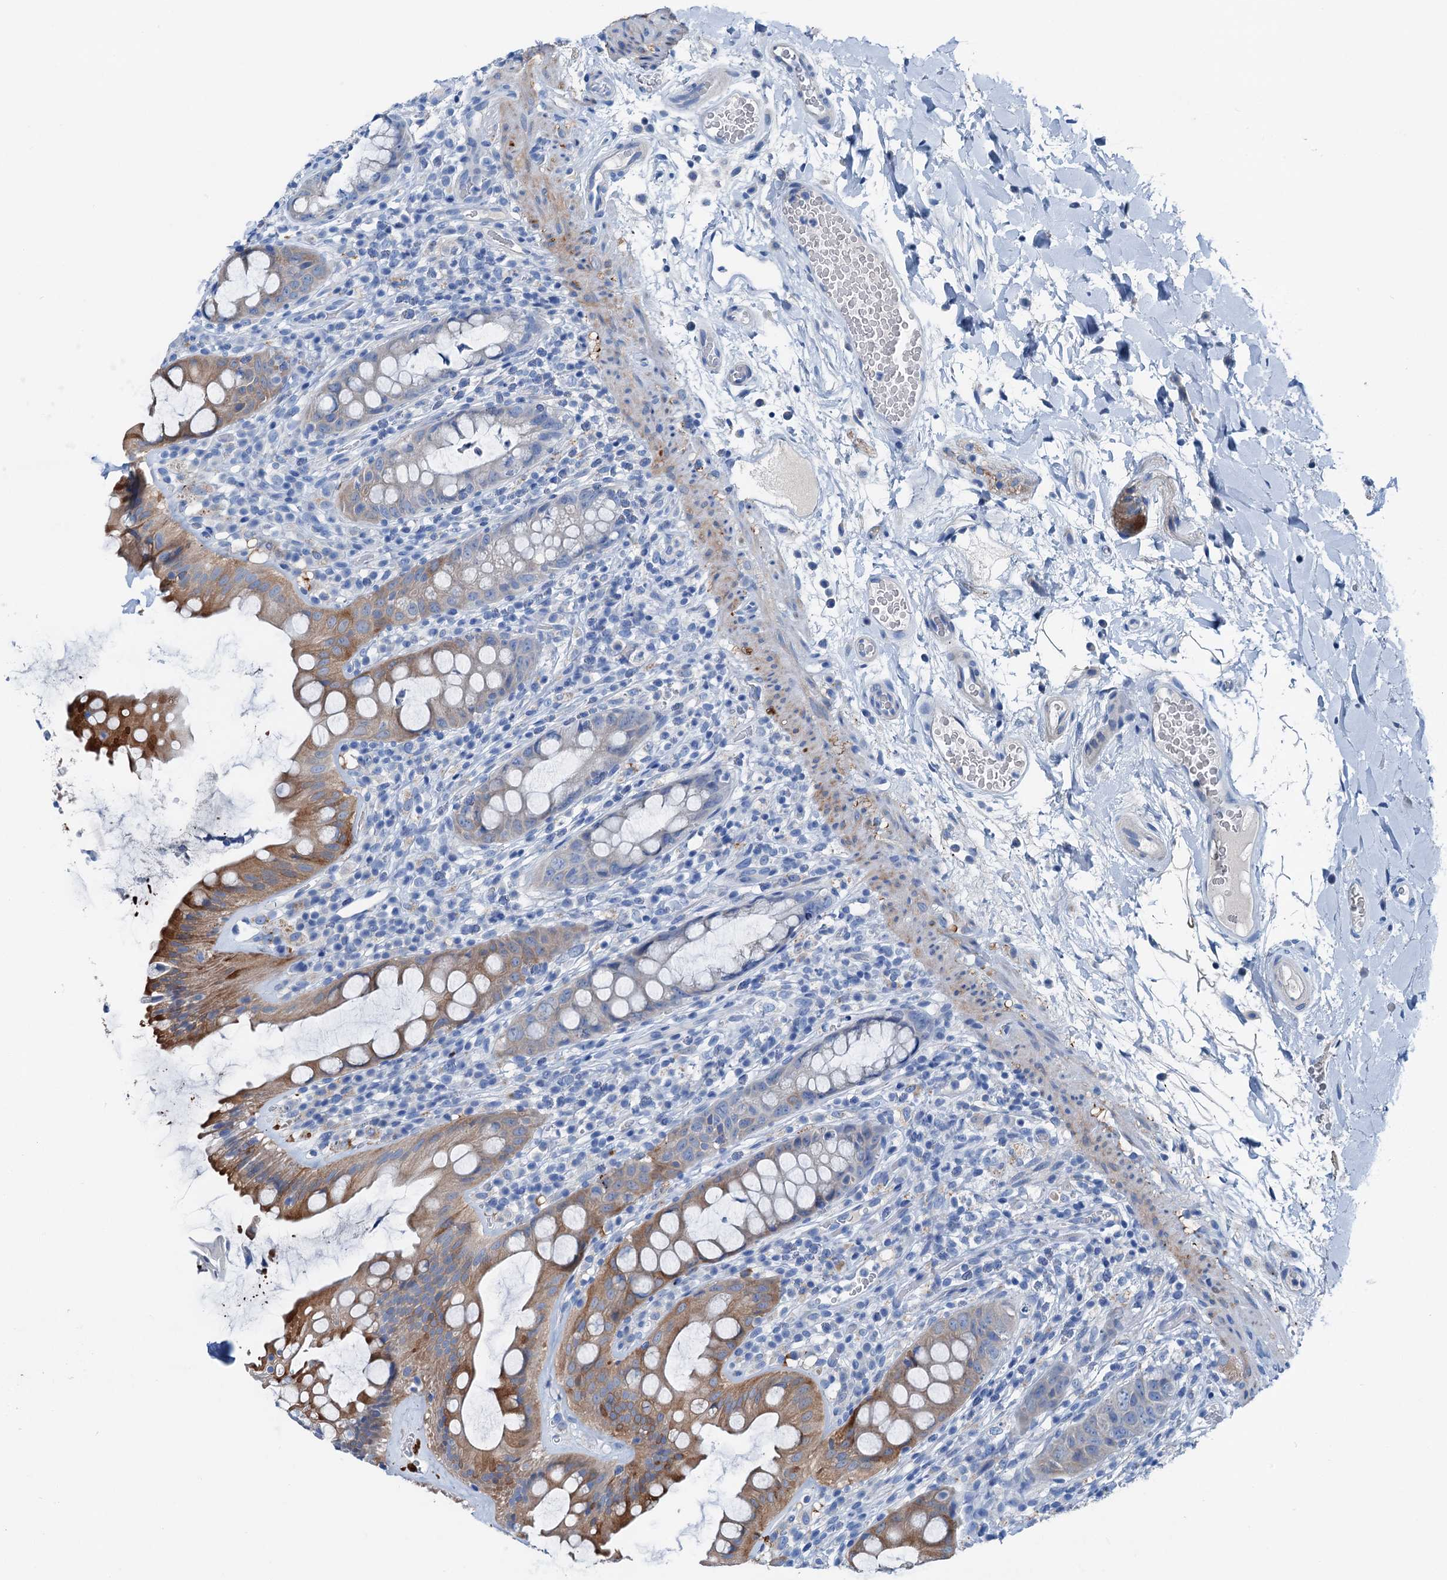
{"staining": {"intensity": "moderate", "quantity": "25%-75%", "location": "cytoplasmic/membranous"}, "tissue": "rectum", "cell_type": "Glandular cells", "image_type": "normal", "snomed": [{"axis": "morphology", "description": "Normal tissue, NOS"}, {"axis": "topography", "description": "Rectum"}], "caption": "Immunohistochemistry image of unremarkable rectum stained for a protein (brown), which displays medium levels of moderate cytoplasmic/membranous staining in approximately 25%-75% of glandular cells.", "gene": "C1QTNF4", "patient": {"sex": "female", "age": 57}}